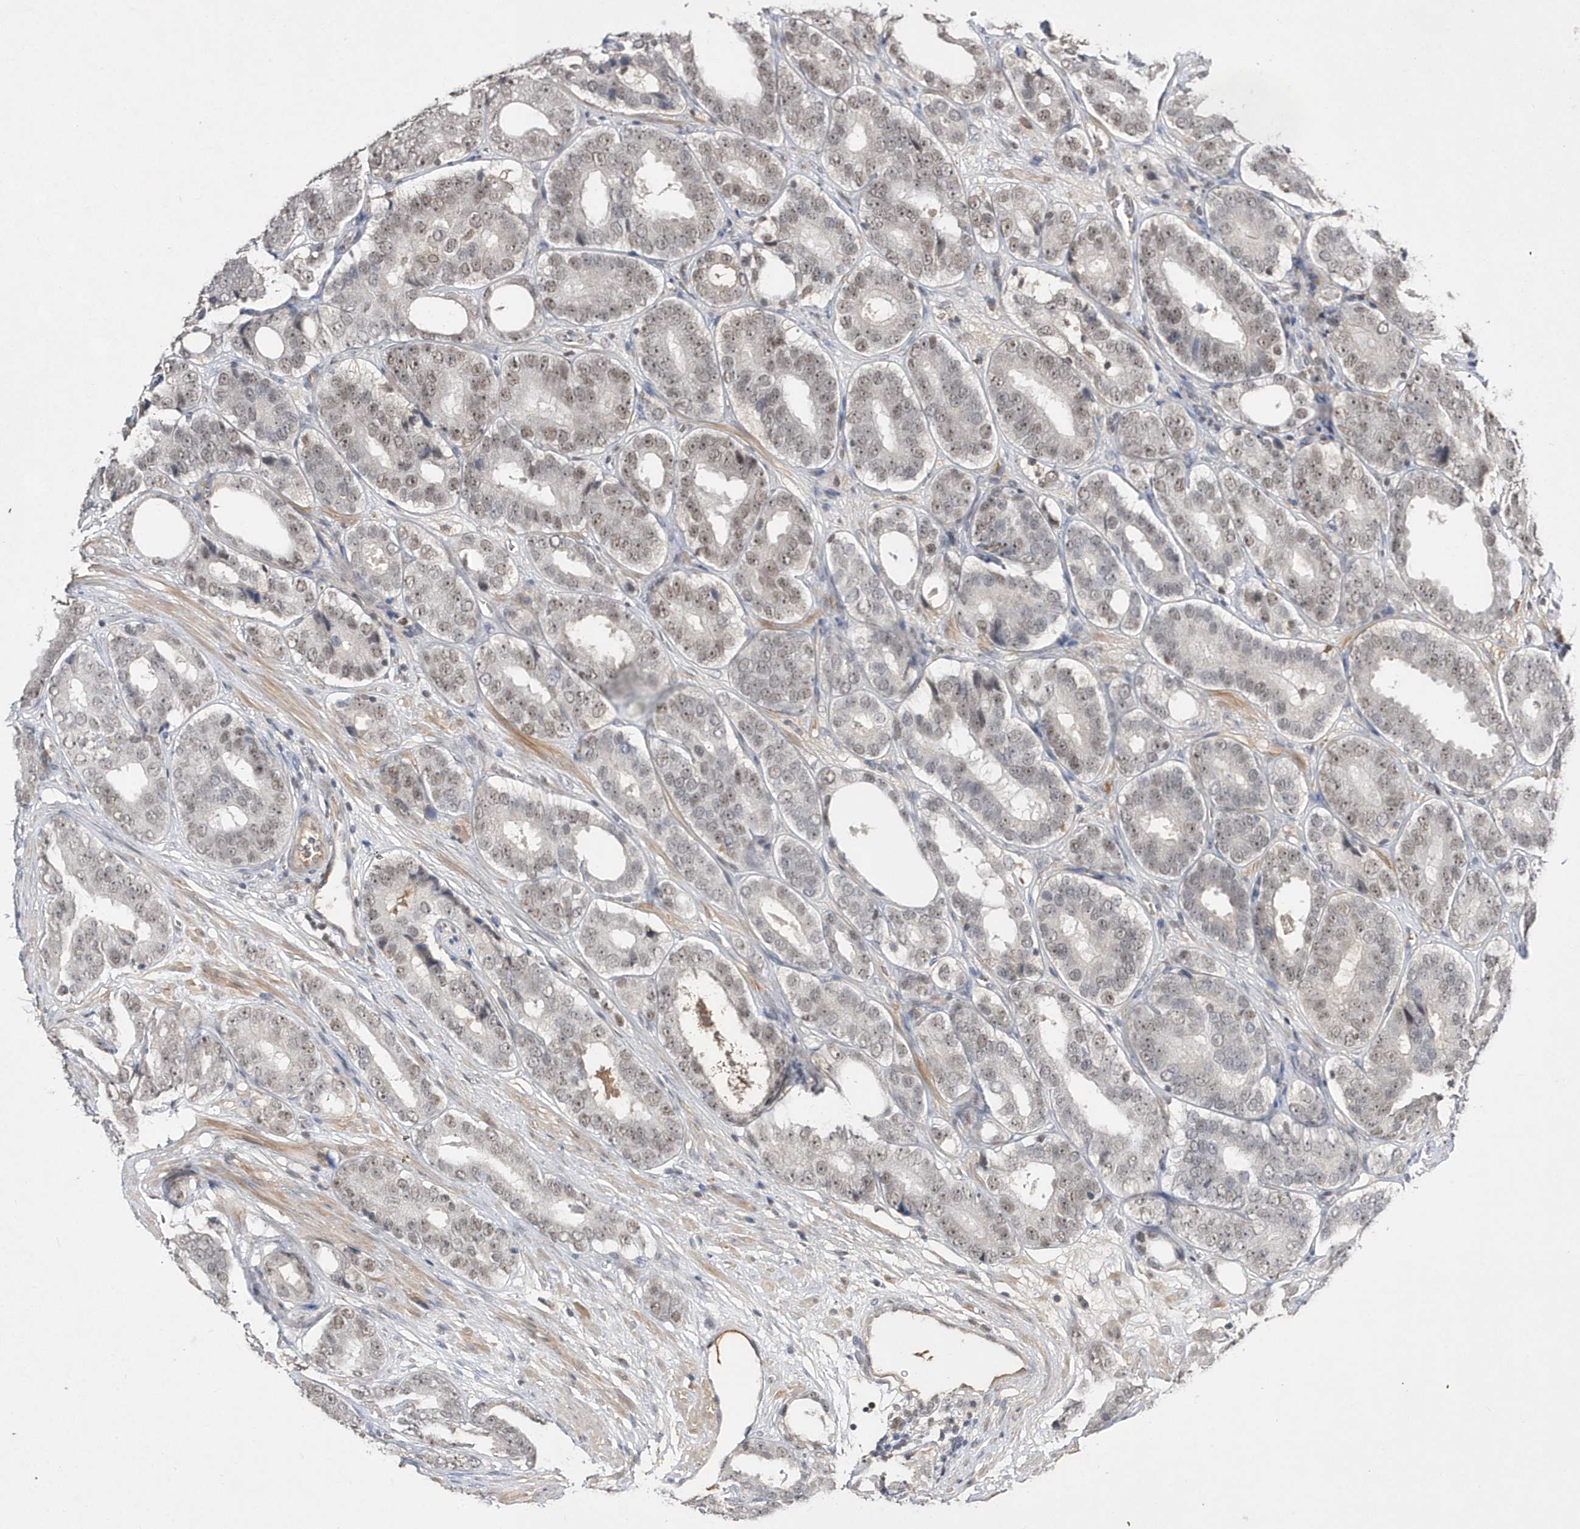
{"staining": {"intensity": "weak", "quantity": "<25%", "location": "nuclear"}, "tissue": "prostate cancer", "cell_type": "Tumor cells", "image_type": "cancer", "snomed": [{"axis": "morphology", "description": "Adenocarcinoma, High grade"}, {"axis": "topography", "description": "Prostate"}], "caption": "IHC image of human prostate cancer stained for a protein (brown), which demonstrates no positivity in tumor cells.", "gene": "TMEM132B", "patient": {"sex": "male", "age": 56}}